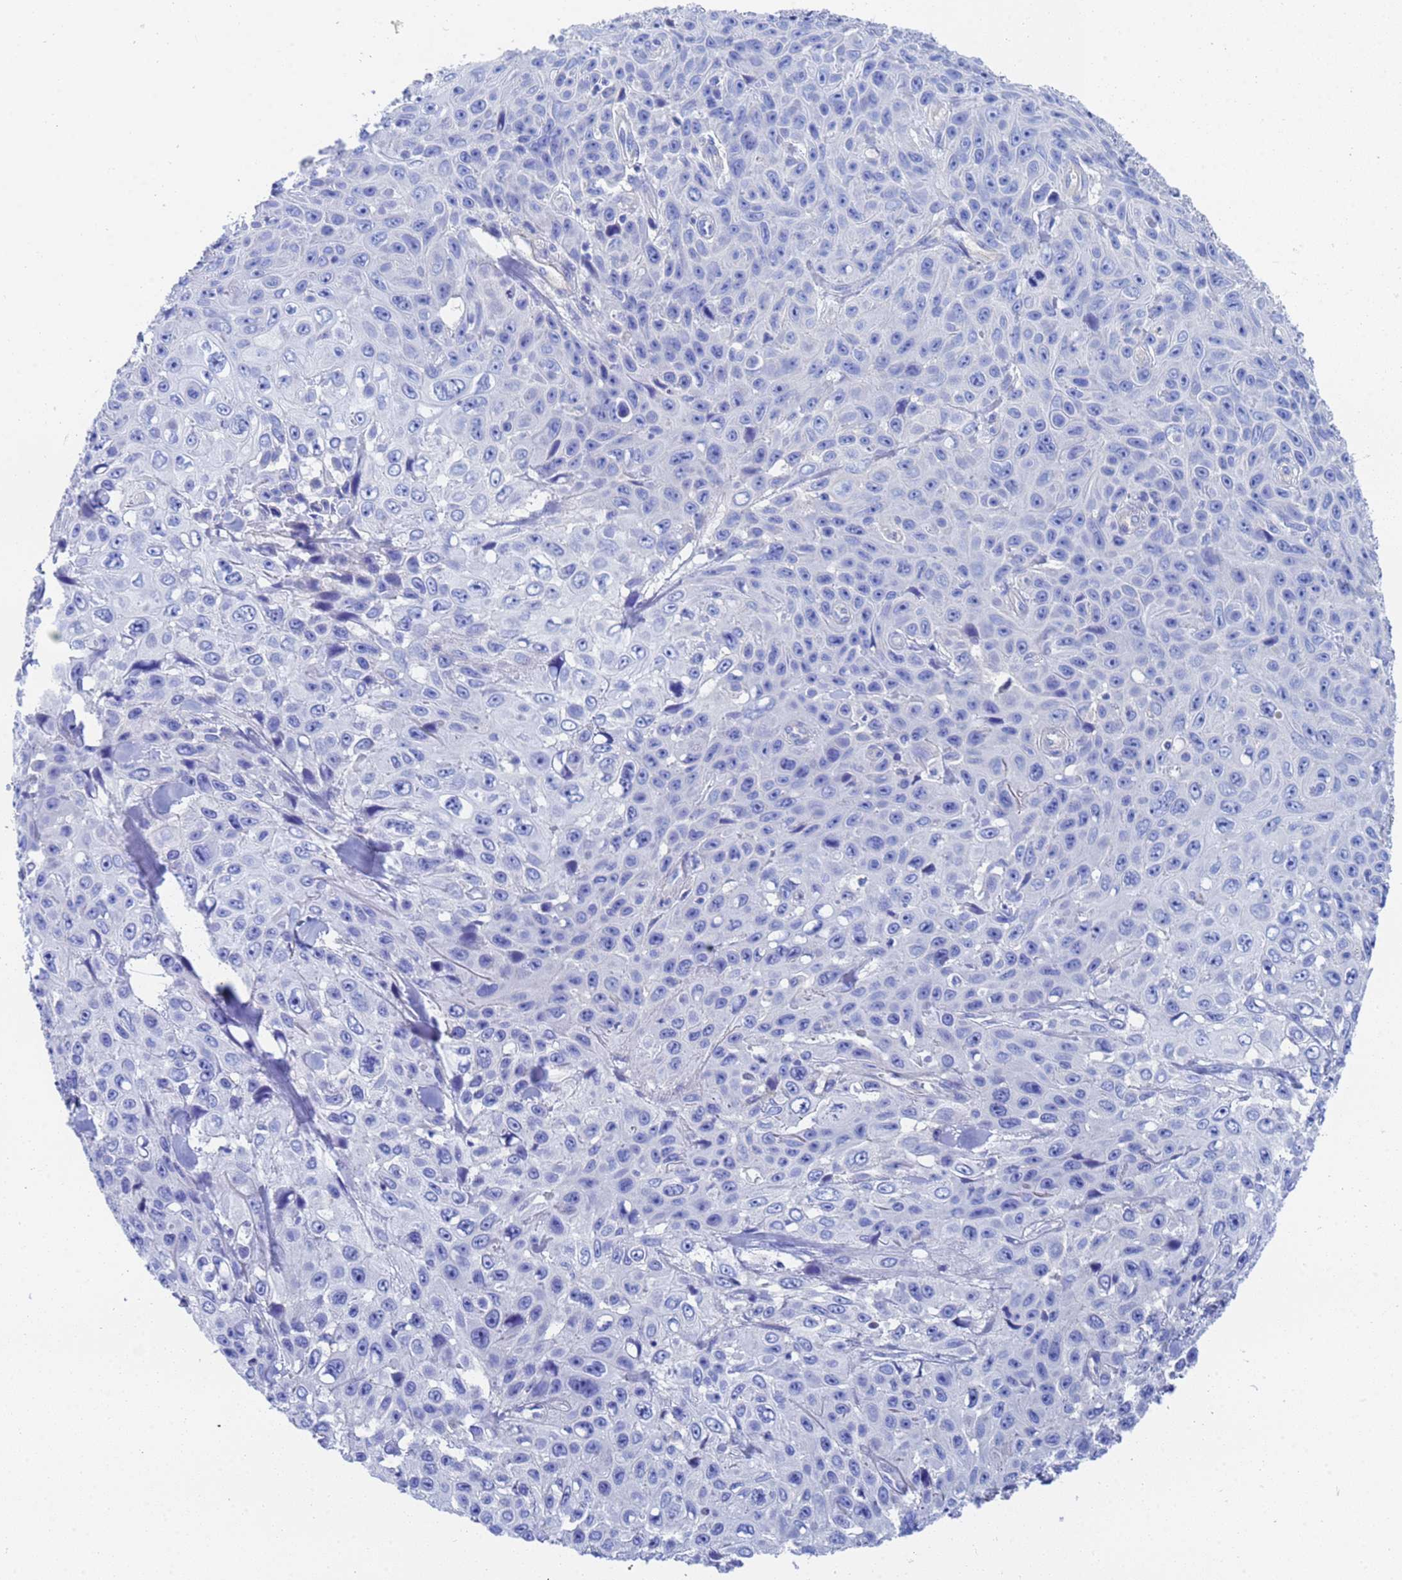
{"staining": {"intensity": "negative", "quantity": "none", "location": "none"}, "tissue": "skin cancer", "cell_type": "Tumor cells", "image_type": "cancer", "snomed": [{"axis": "morphology", "description": "Squamous cell carcinoma, NOS"}, {"axis": "topography", "description": "Skin"}], "caption": "Immunohistochemistry of human skin cancer (squamous cell carcinoma) shows no positivity in tumor cells.", "gene": "CST4", "patient": {"sex": "male", "age": 82}}